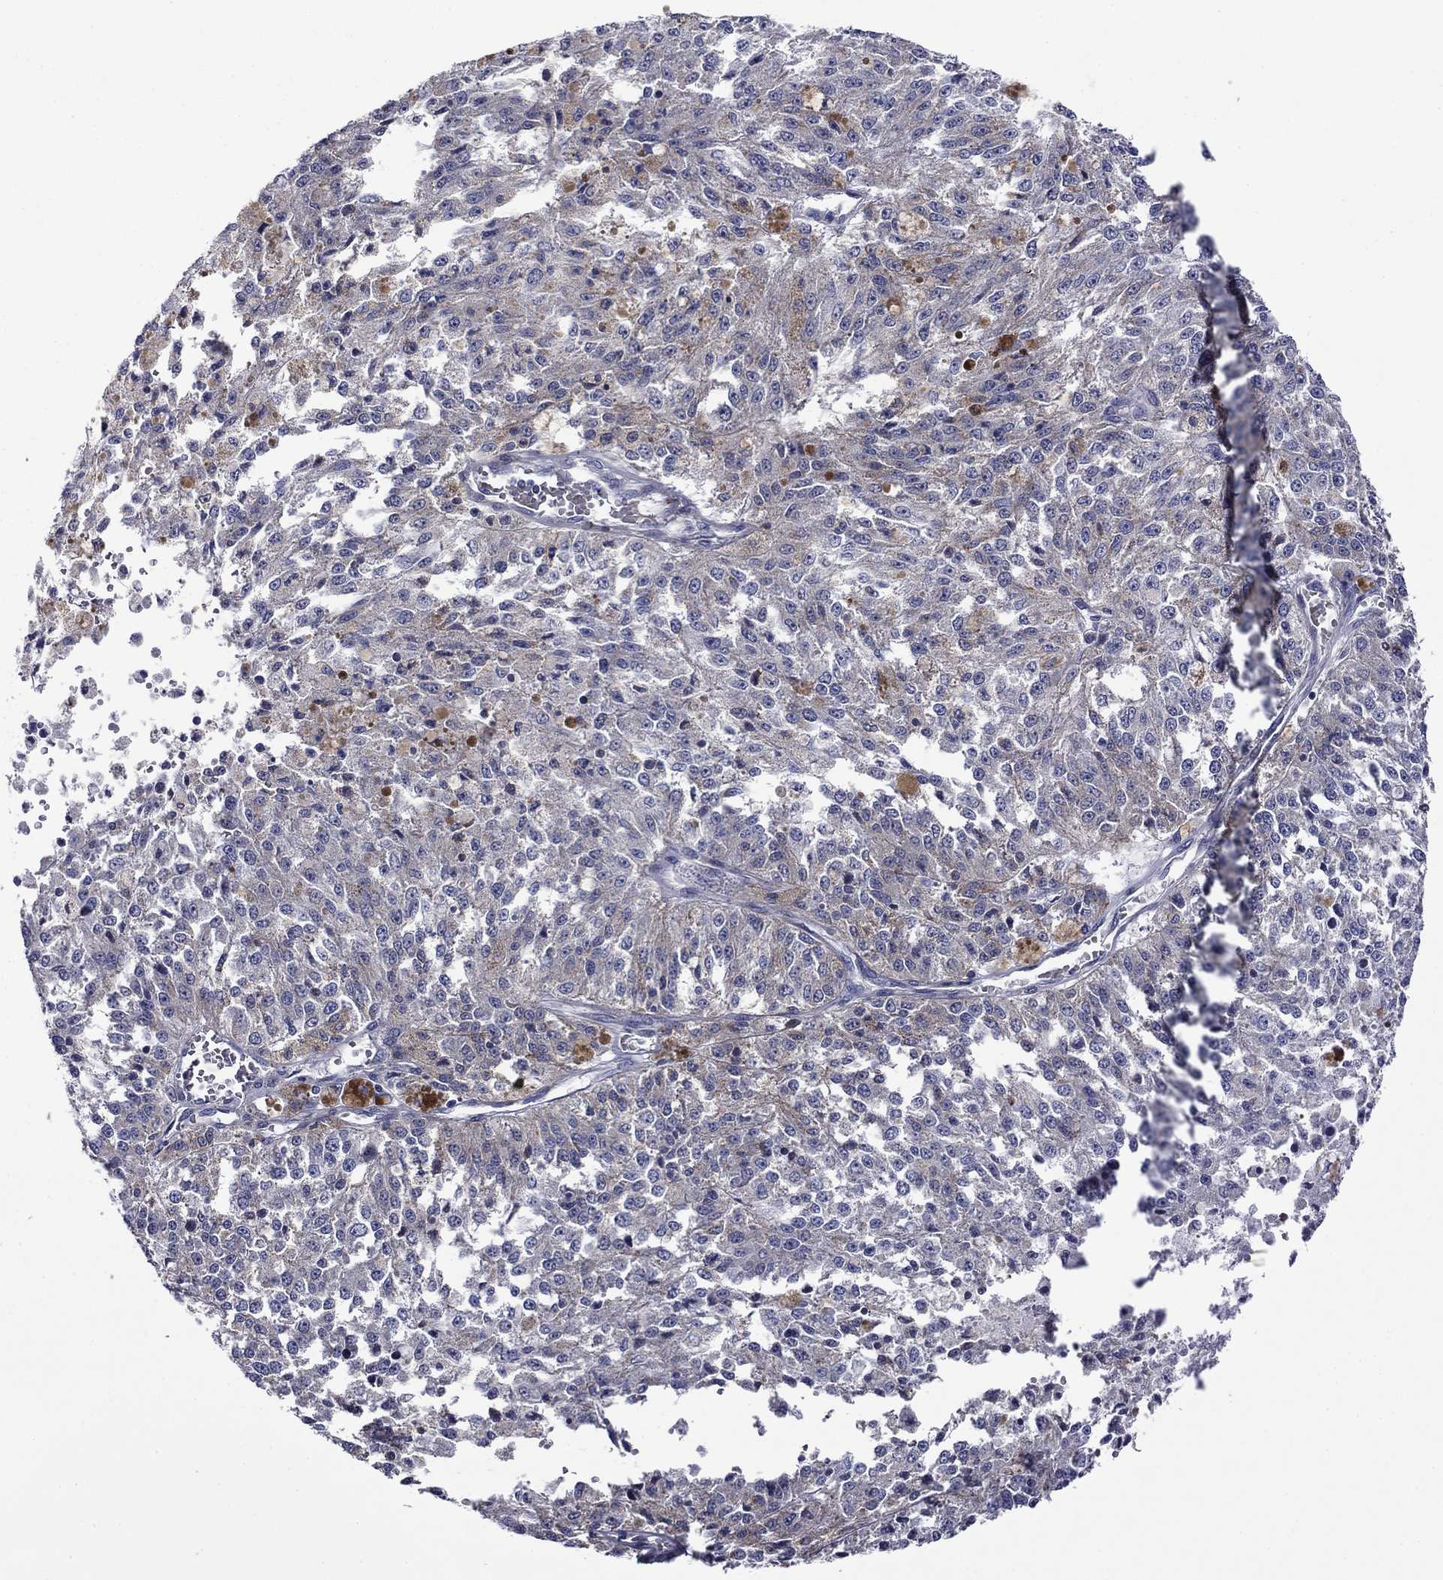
{"staining": {"intensity": "moderate", "quantity": "<25%", "location": "cytoplasmic/membranous"}, "tissue": "melanoma", "cell_type": "Tumor cells", "image_type": "cancer", "snomed": [{"axis": "morphology", "description": "Malignant melanoma, Metastatic site"}, {"axis": "topography", "description": "Lymph node"}], "caption": "This micrograph shows immunohistochemistry (IHC) staining of melanoma, with low moderate cytoplasmic/membranous positivity in approximately <25% of tumor cells.", "gene": "LMO7", "patient": {"sex": "female", "age": 64}}